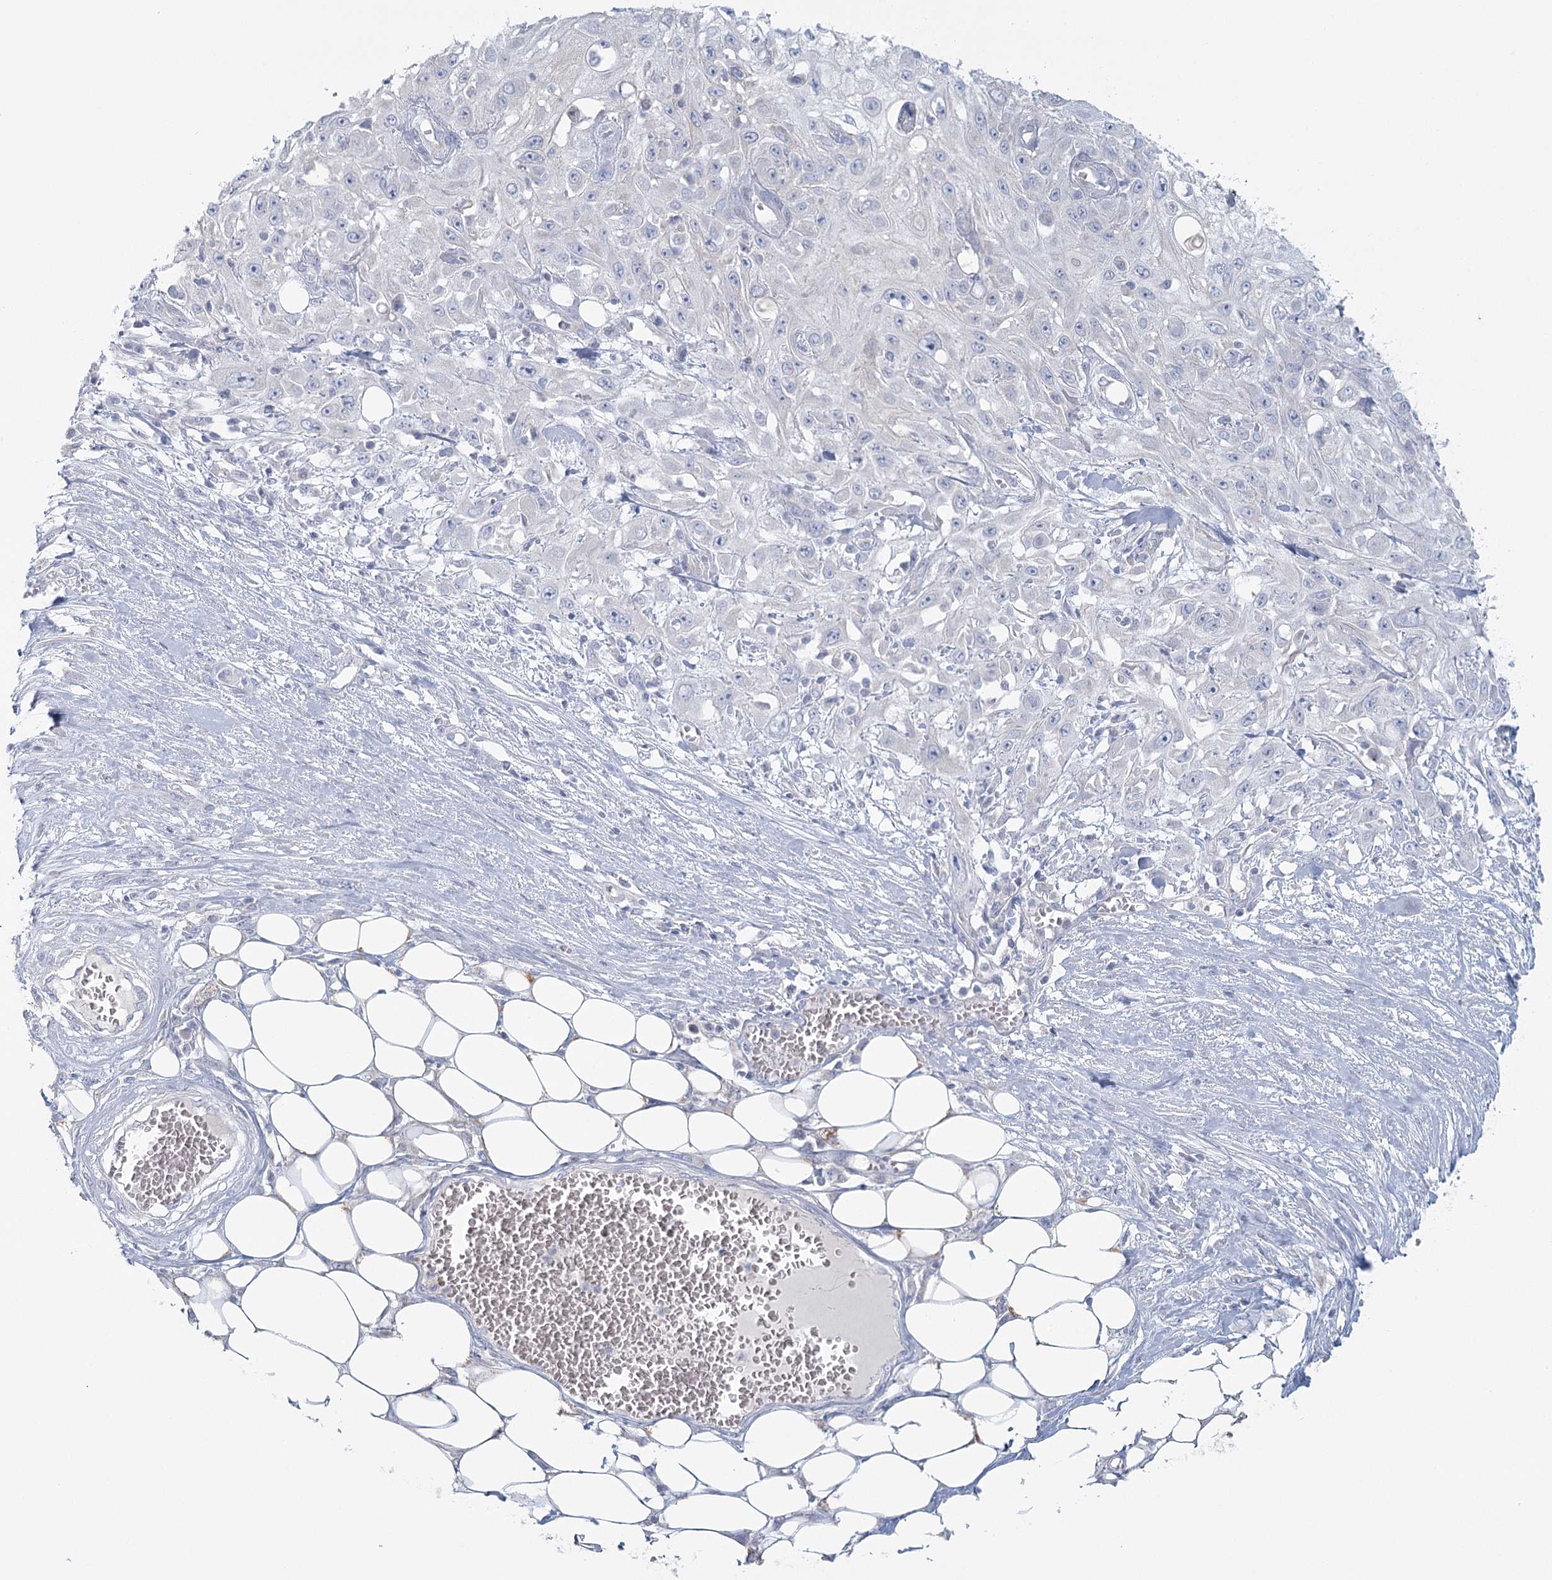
{"staining": {"intensity": "negative", "quantity": "none", "location": "none"}, "tissue": "skin cancer", "cell_type": "Tumor cells", "image_type": "cancer", "snomed": [{"axis": "morphology", "description": "Squamous cell carcinoma, NOS"}, {"axis": "morphology", "description": "Squamous cell carcinoma, metastatic, NOS"}, {"axis": "topography", "description": "Skin"}, {"axis": "topography", "description": "Lymph node"}], "caption": "Immunohistochemical staining of skin cancer (metastatic squamous cell carcinoma) shows no significant expression in tumor cells. (DAB immunohistochemistry (IHC), high magnification).", "gene": "BPHL", "patient": {"sex": "male", "age": 75}}